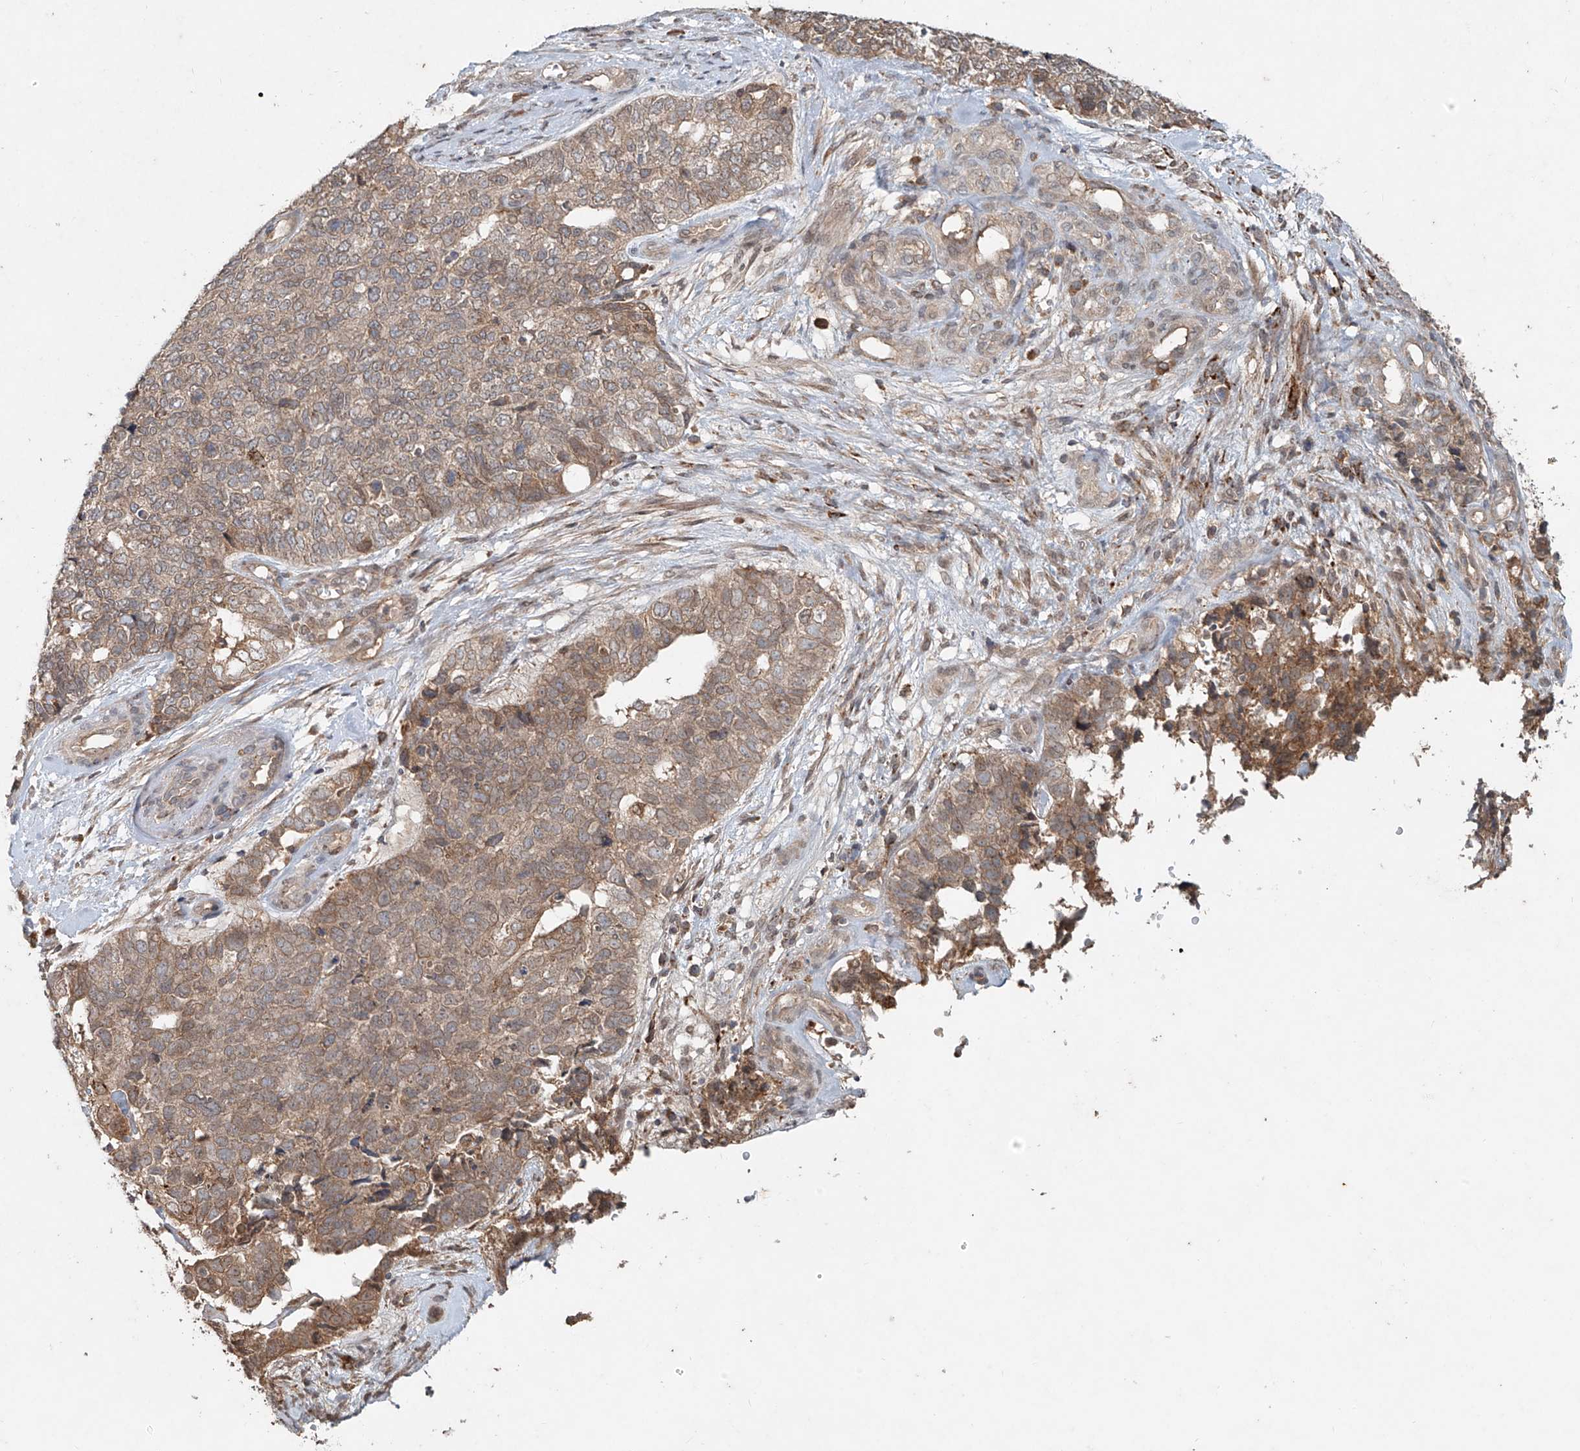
{"staining": {"intensity": "moderate", "quantity": ">75%", "location": "cytoplasmic/membranous"}, "tissue": "cervical cancer", "cell_type": "Tumor cells", "image_type": "cancer", "snomed": [{"axis": "morphology", "description": "Squamous cell carcinoma, NOS"}, {"axis": "topography", "description": "Cervix"}], "caption": "Cervical squamous cell carcinoma was stained to show a protein in brown. There is medium levels of moderate cytoplasmic/membranous staining in approximately >75% of tumor cells.", "gene": "IER5", "patient": {"sex": "female", "age": 63}}